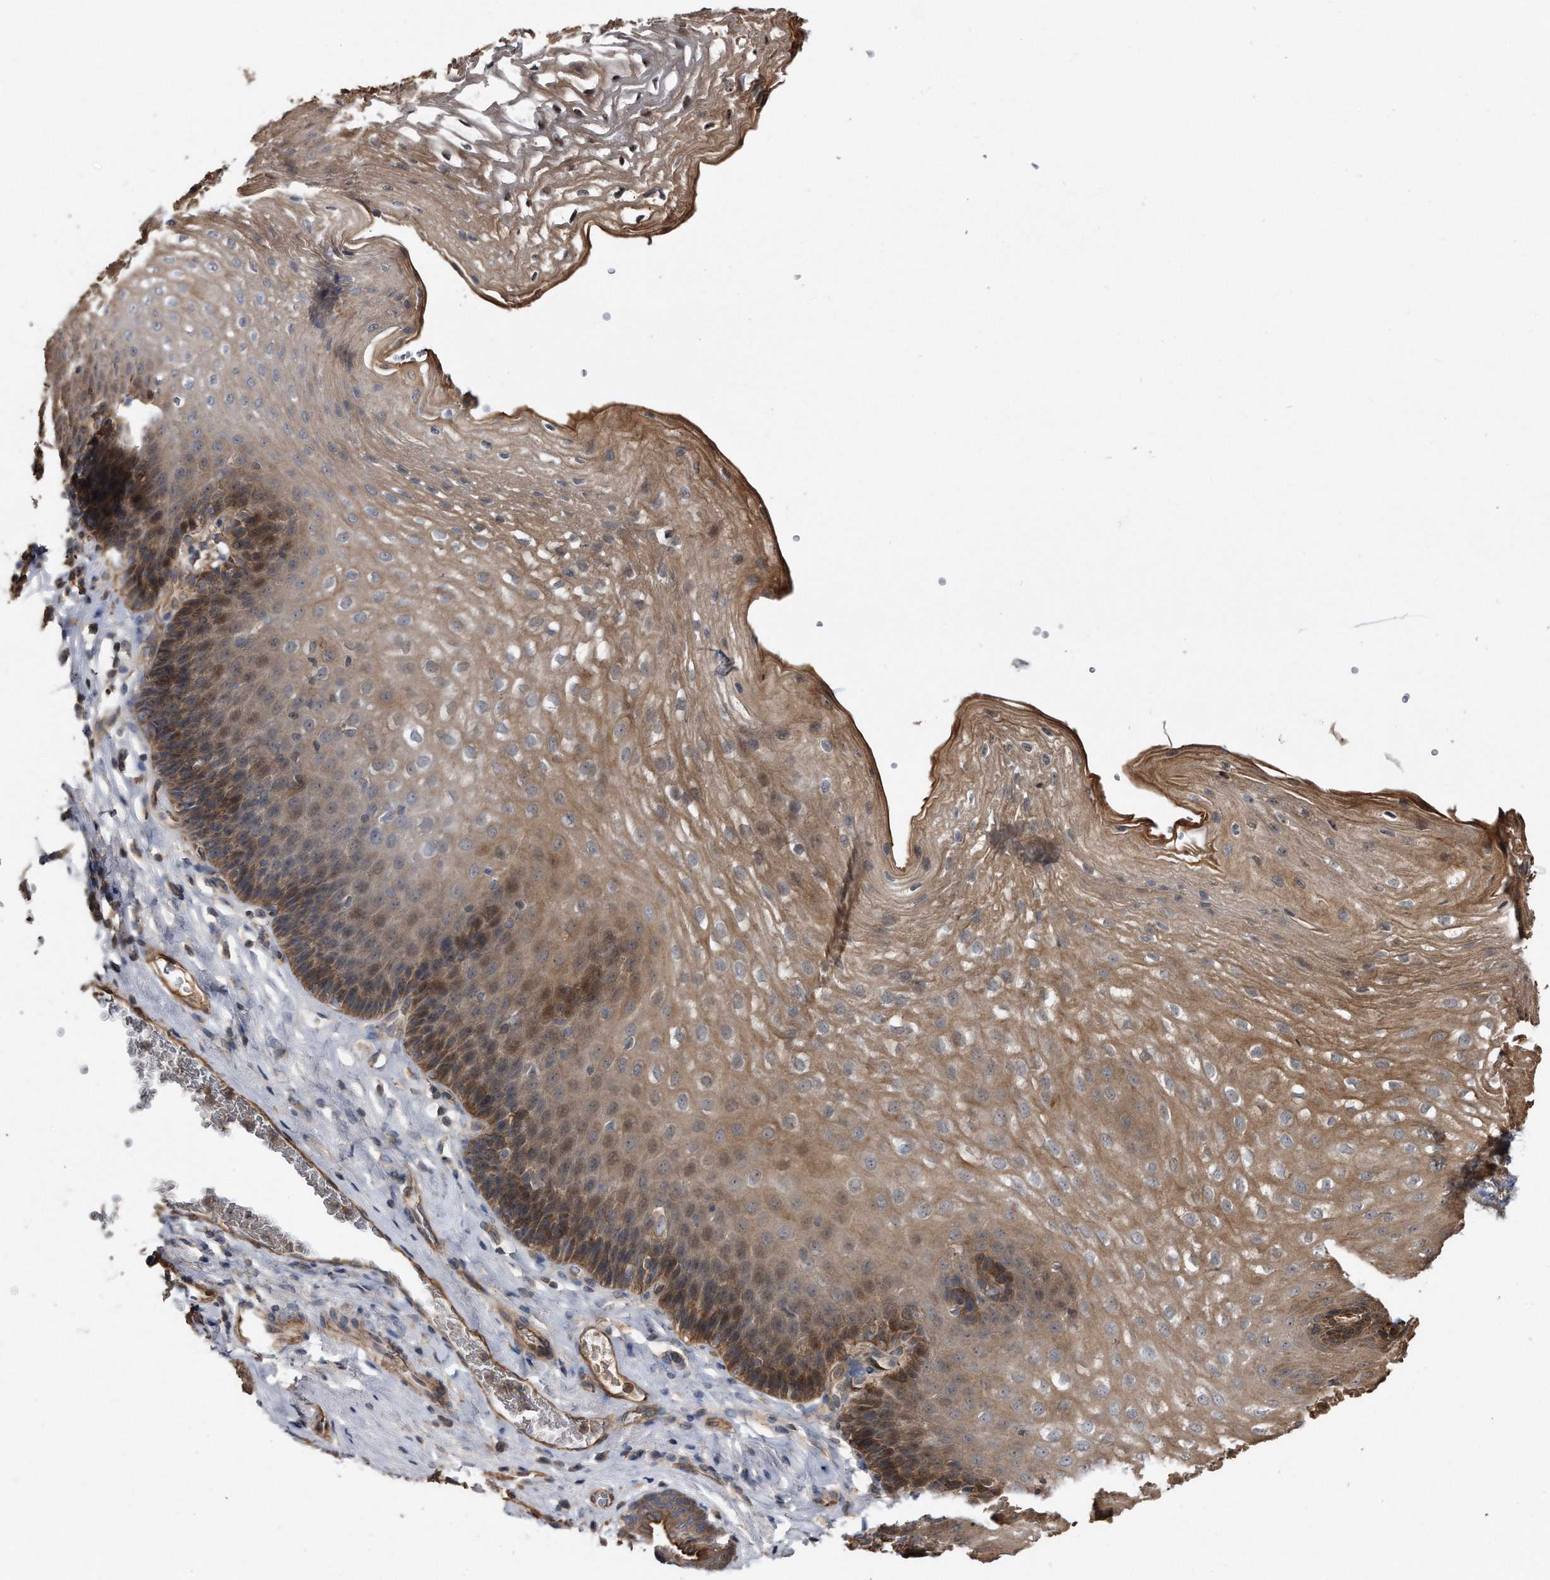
{"staining": {"intensity": "moderate", "quantity": ">75%", "location": "cytoplasmic/membranous,nuclear"}, "tissue": "esophagus", "cell_type": "Squamous epithelial cells", "image_type": "normal", "snomed": [{"axis": "morphology", "description": "Normal tissue, NOS"}, {"axis": "topography", "description": "Esophagus"}], "caption": "Immunohistochemistry of benign human esophagus shows medium levels of moderate cytoplasmic/membranous,nuclear staining in about >75% of squamous epithelial cells.", "gene": "KCND3", "patient": {"sex": "female", "age": 66}}